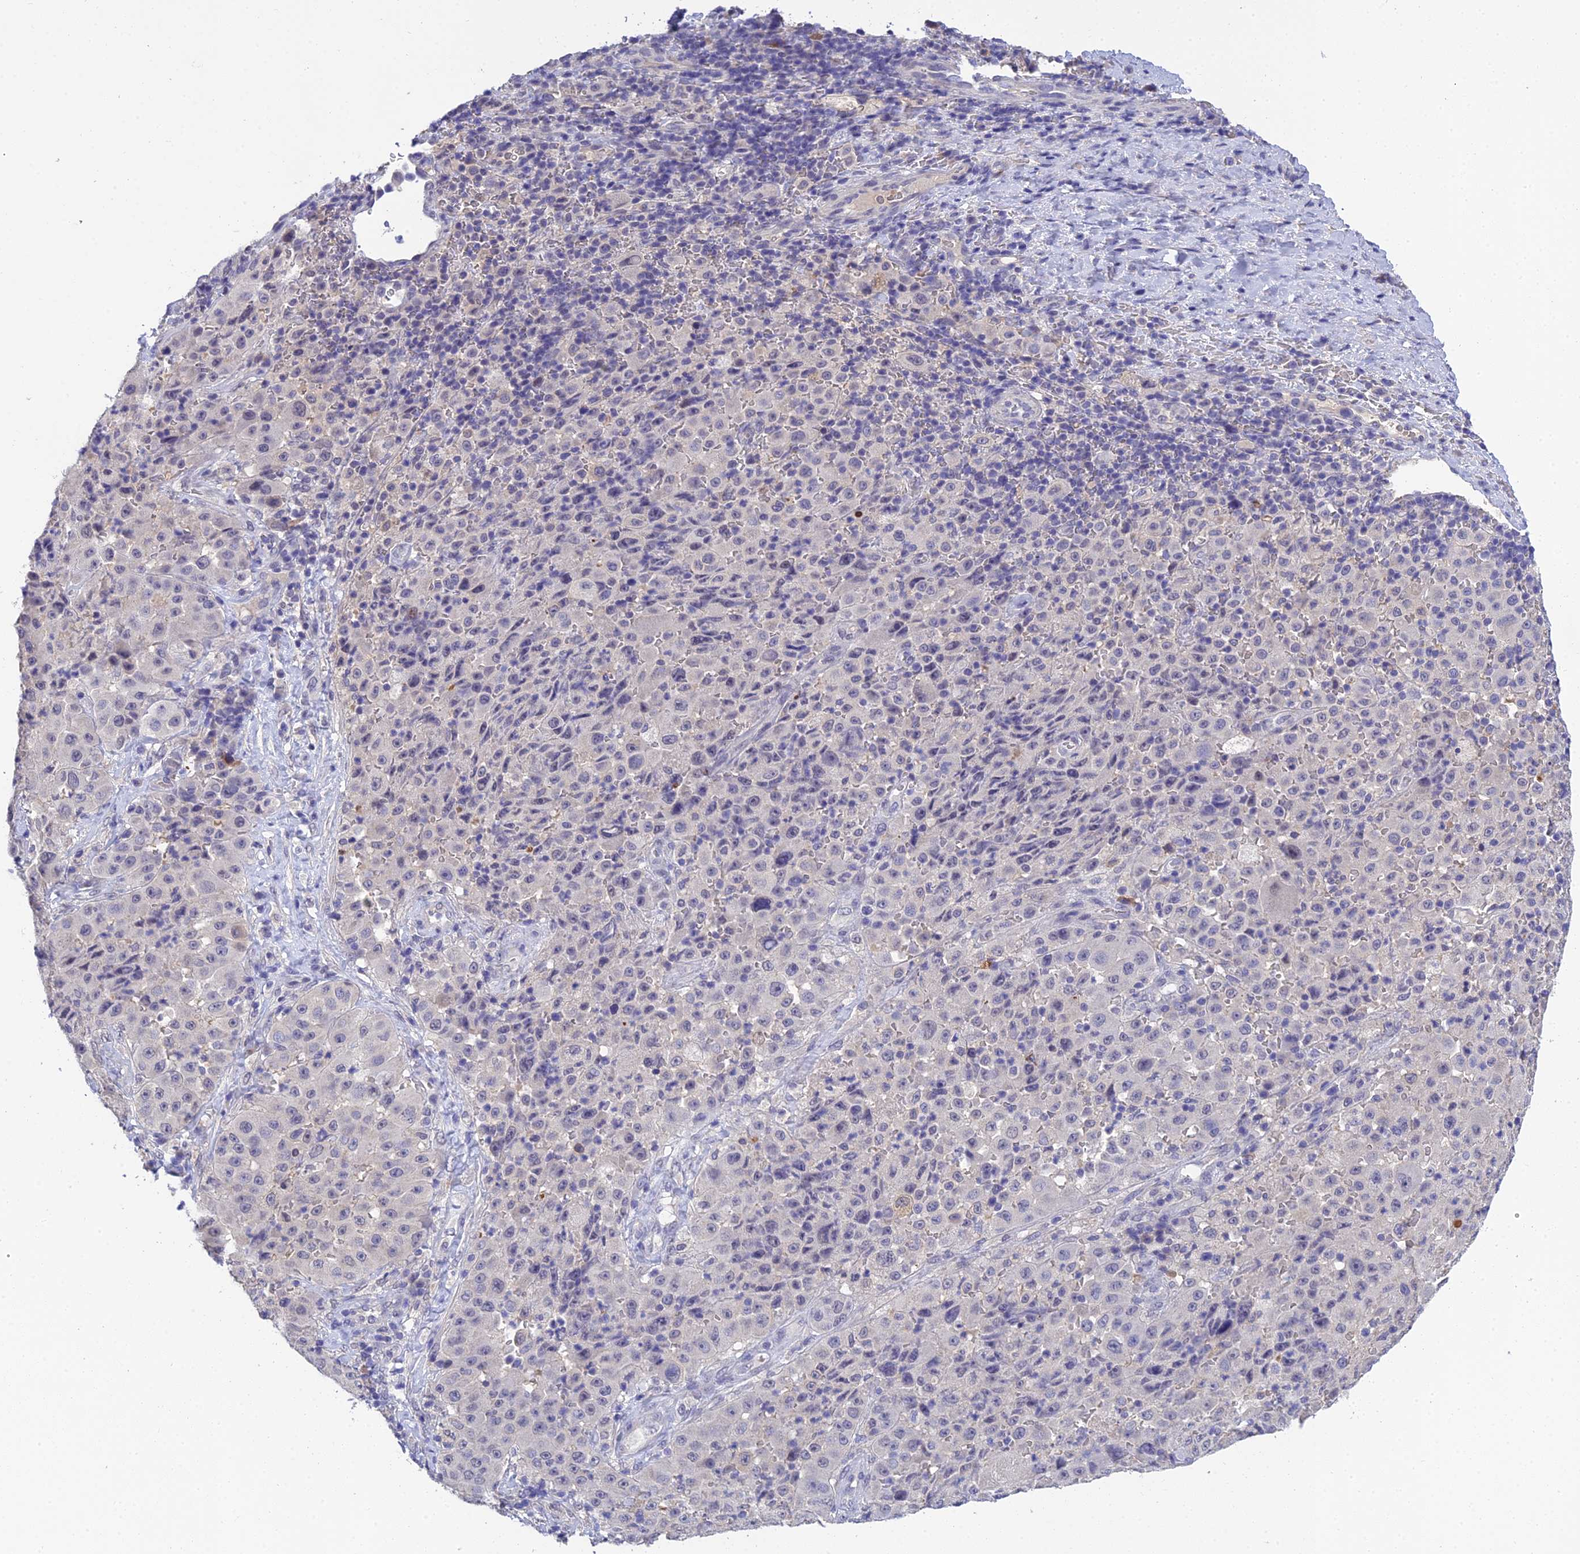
{"staining": {"intensity": "negative", "quantity": "none", "location": "none"}, "tissue": "melanoma", "cell_type": "Tumor cells", "image_type": "cancer", "snomed": [{"axis": "morphology", "description": "Malignant melanoma, Metastatic site"}, {"axis": "topography", "description": "Lymph node"}], "caption": "Protein analysis of malignant melanoma (metastatic site) exhibits no significant expression in tumor cells. (Stains: DAB IHC with hematoxylin counter stain, Microscopy: brightfield microscopy at high magnification).", "gene": "HOXB1", "patient": {"sex": "male", "age": 62}}